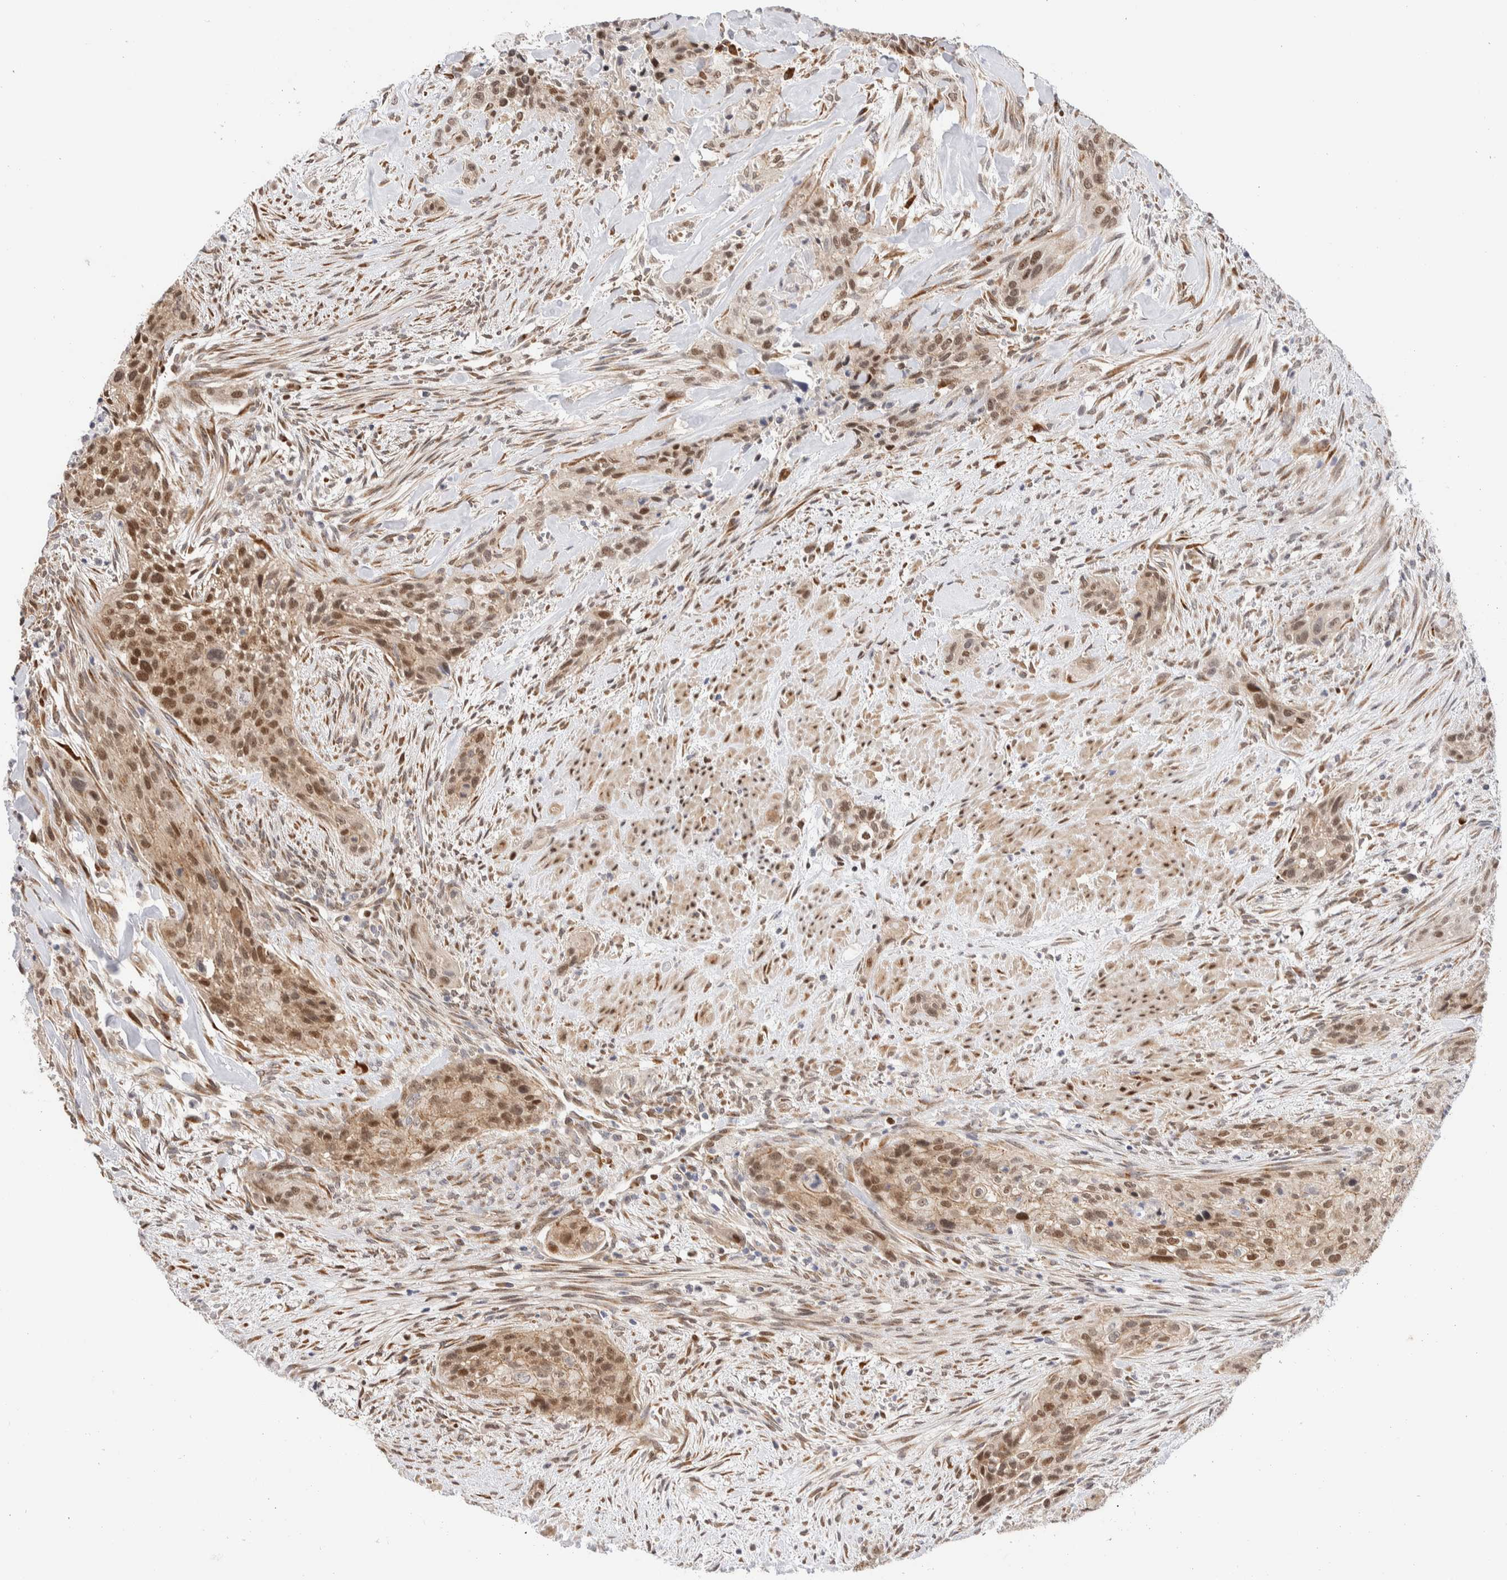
{"staining": {"intensity": "moderate", "quantity": ">75%", "location": "cytoplasmic/membranous,nuclear"}, "tissue": "urothelial cancer", "cell_type": "Tumor cells", "image_type": "cancer", "snomed": [{"axis": "morphology", "description": "Urothelial carcinoma, High grade"}, {"axis": "topography", "description": "Urinary bladder"}], "caption": "A brown stain highlights moderate cytoplasmic/membranous and nuclear staining of a protein in urothelial cancer tumor cells. (brown staining indicates protein expression, while blue staining denotes nuclei).", "gene": "NSMAF", "patient": {"sex": "male", "age": 35}}